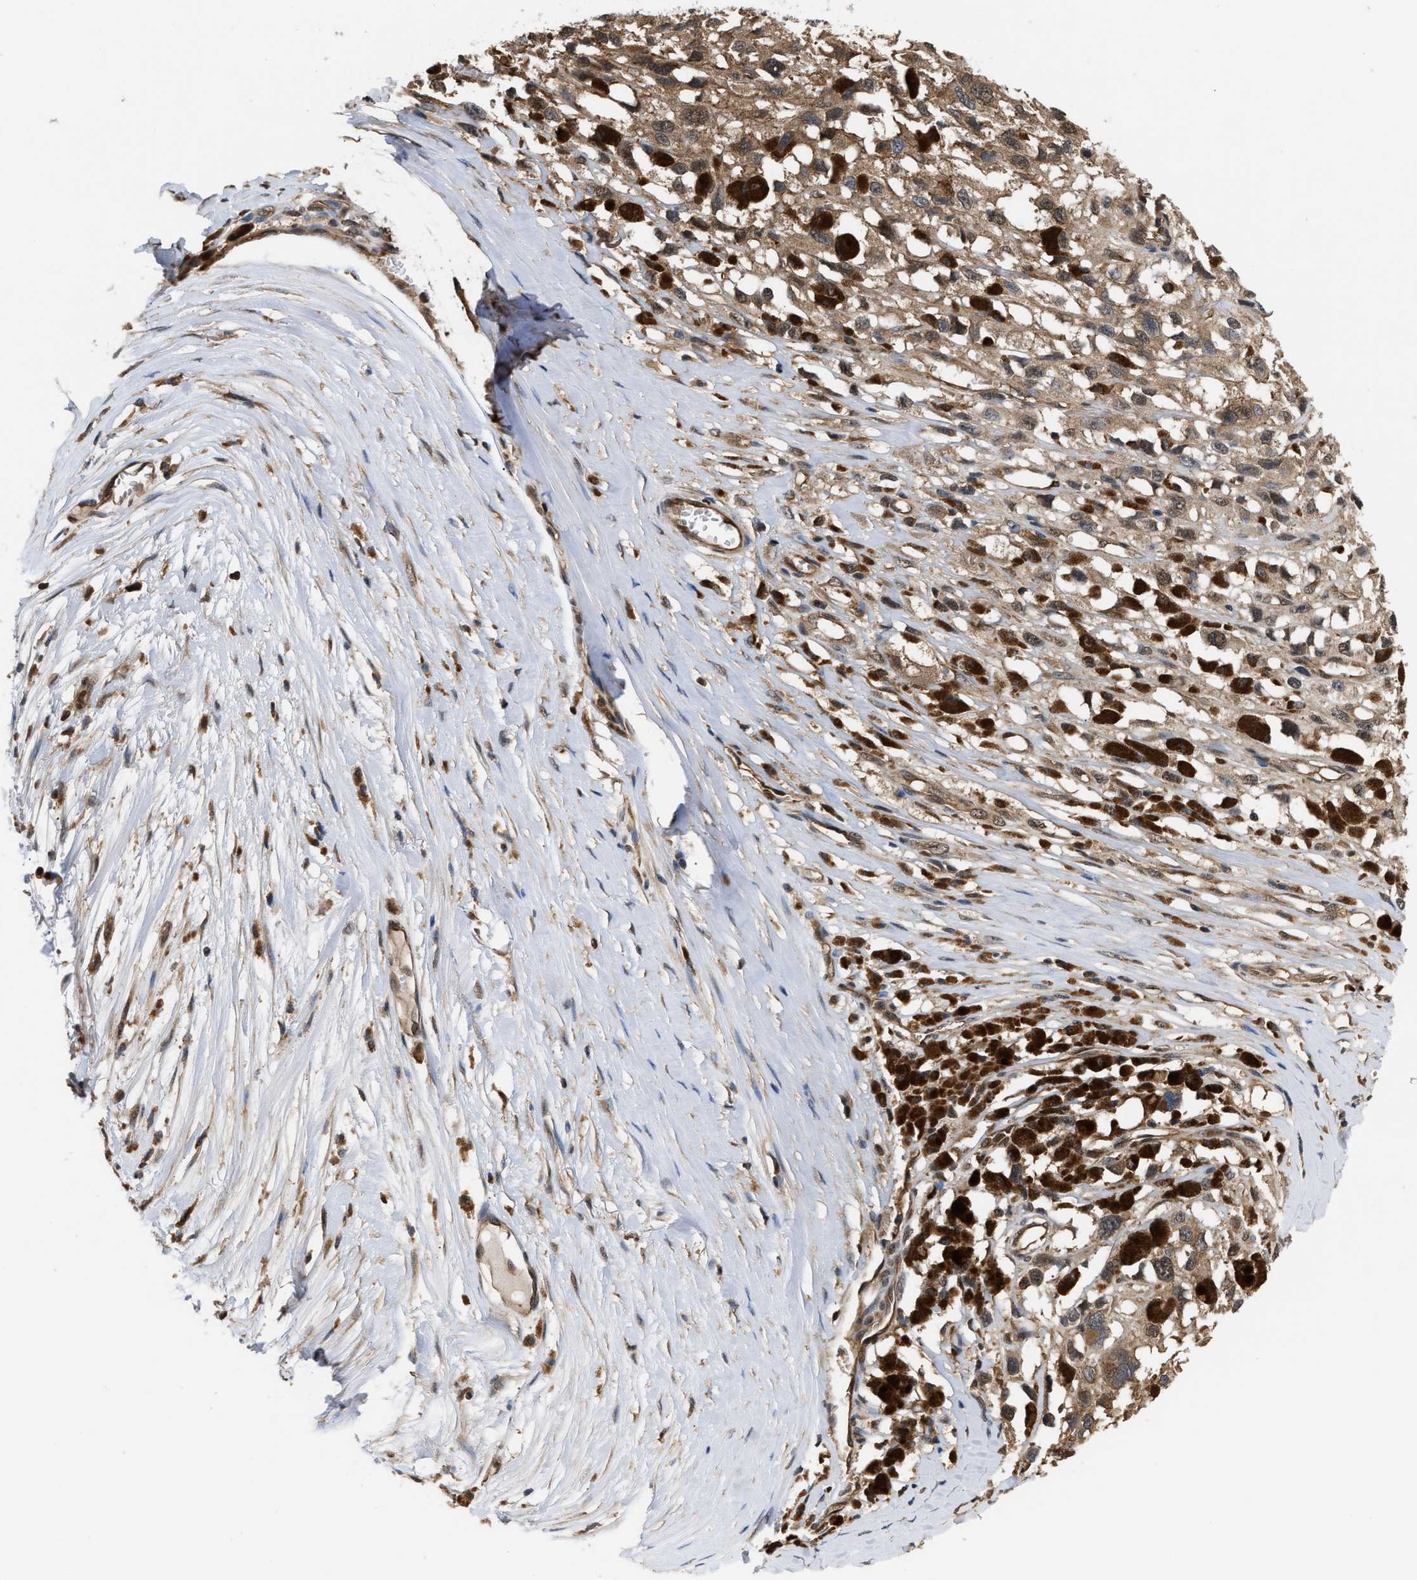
{"staining": {"intensity": "moderate", "quantity": ">75%", "location": "cytoplasmic/membranous,nuclear"}, "tissue": "melanoma", "cell_type": "Tumor cells", "image_type": "cancer", "snomed": [{"axis": "morphology", "description": "Malignant melanoma, Metastatic site"}, {"axis": "topography", "description": "Lymph node"}], "caption": "Melanoma tissue reveals moderate cytoplasmic/membranous and nuclear expression in about >75% of tumor cells", "gene": "SCAI", "patient": {"sex": "male", "age": 59}}